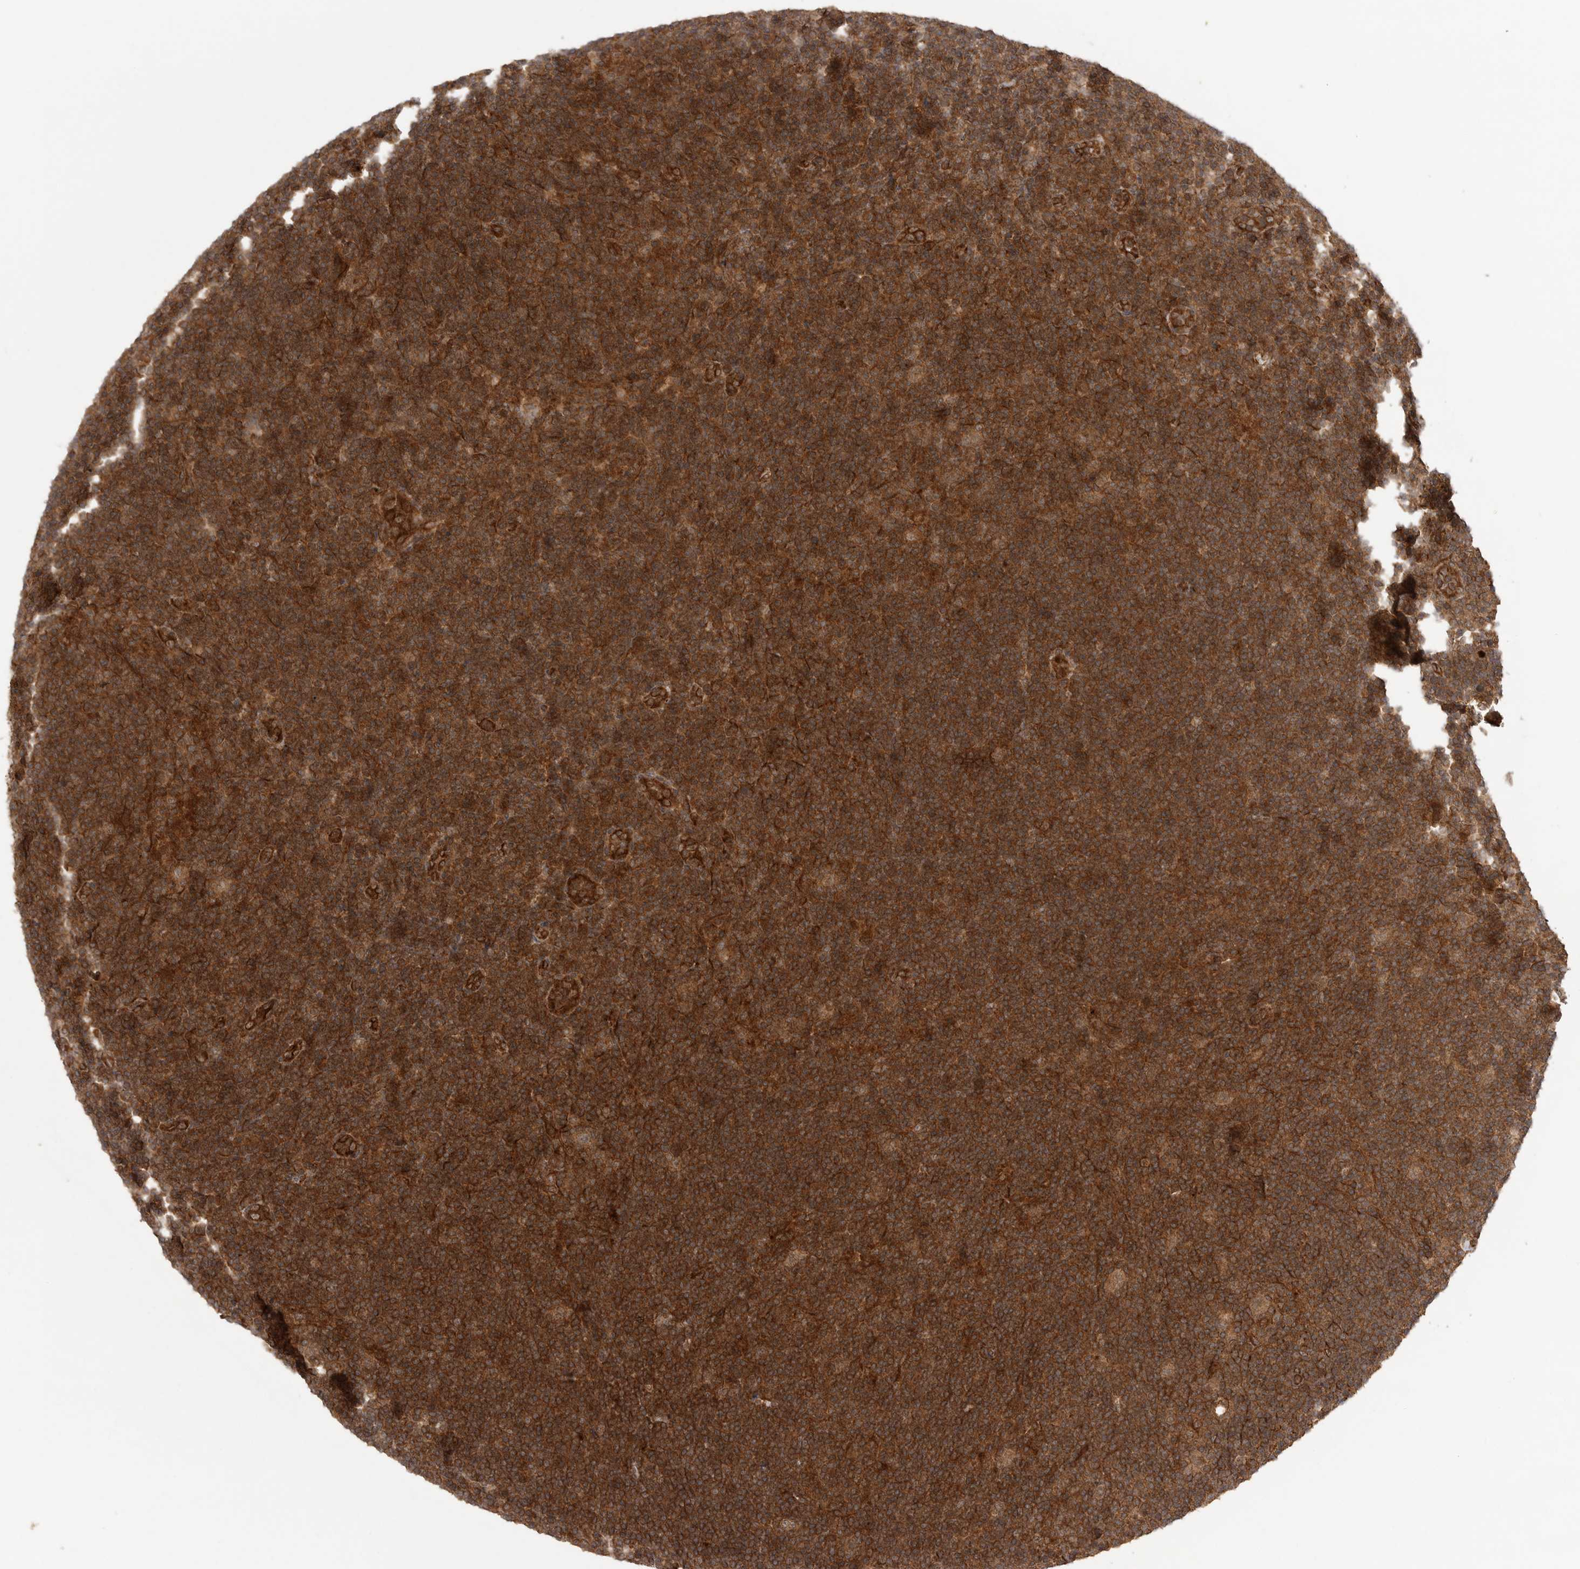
{"staining": {"intensity": "moderate", "quantity": ">75%", "location": "cytoplasmic/membranous"}, "tissue": "lymphoma", "cell_type": "Tumor cells", "image_type": "cancer", "snomed": [{"axis": "morphology", "description": "Hodgkin's disease, NOS"}, {"axis": "topography", "description": "Lymph node"}], "caption": "A histopathology image of Hodgkin's disease stained for a protein reveals moderate cytoplasmic/membranous brown staining in tumor cells. (IHC, brightfield microscopy, high magnification).", "gene": "PRDX4", "patient": {"sex": "female", "age": 57}}